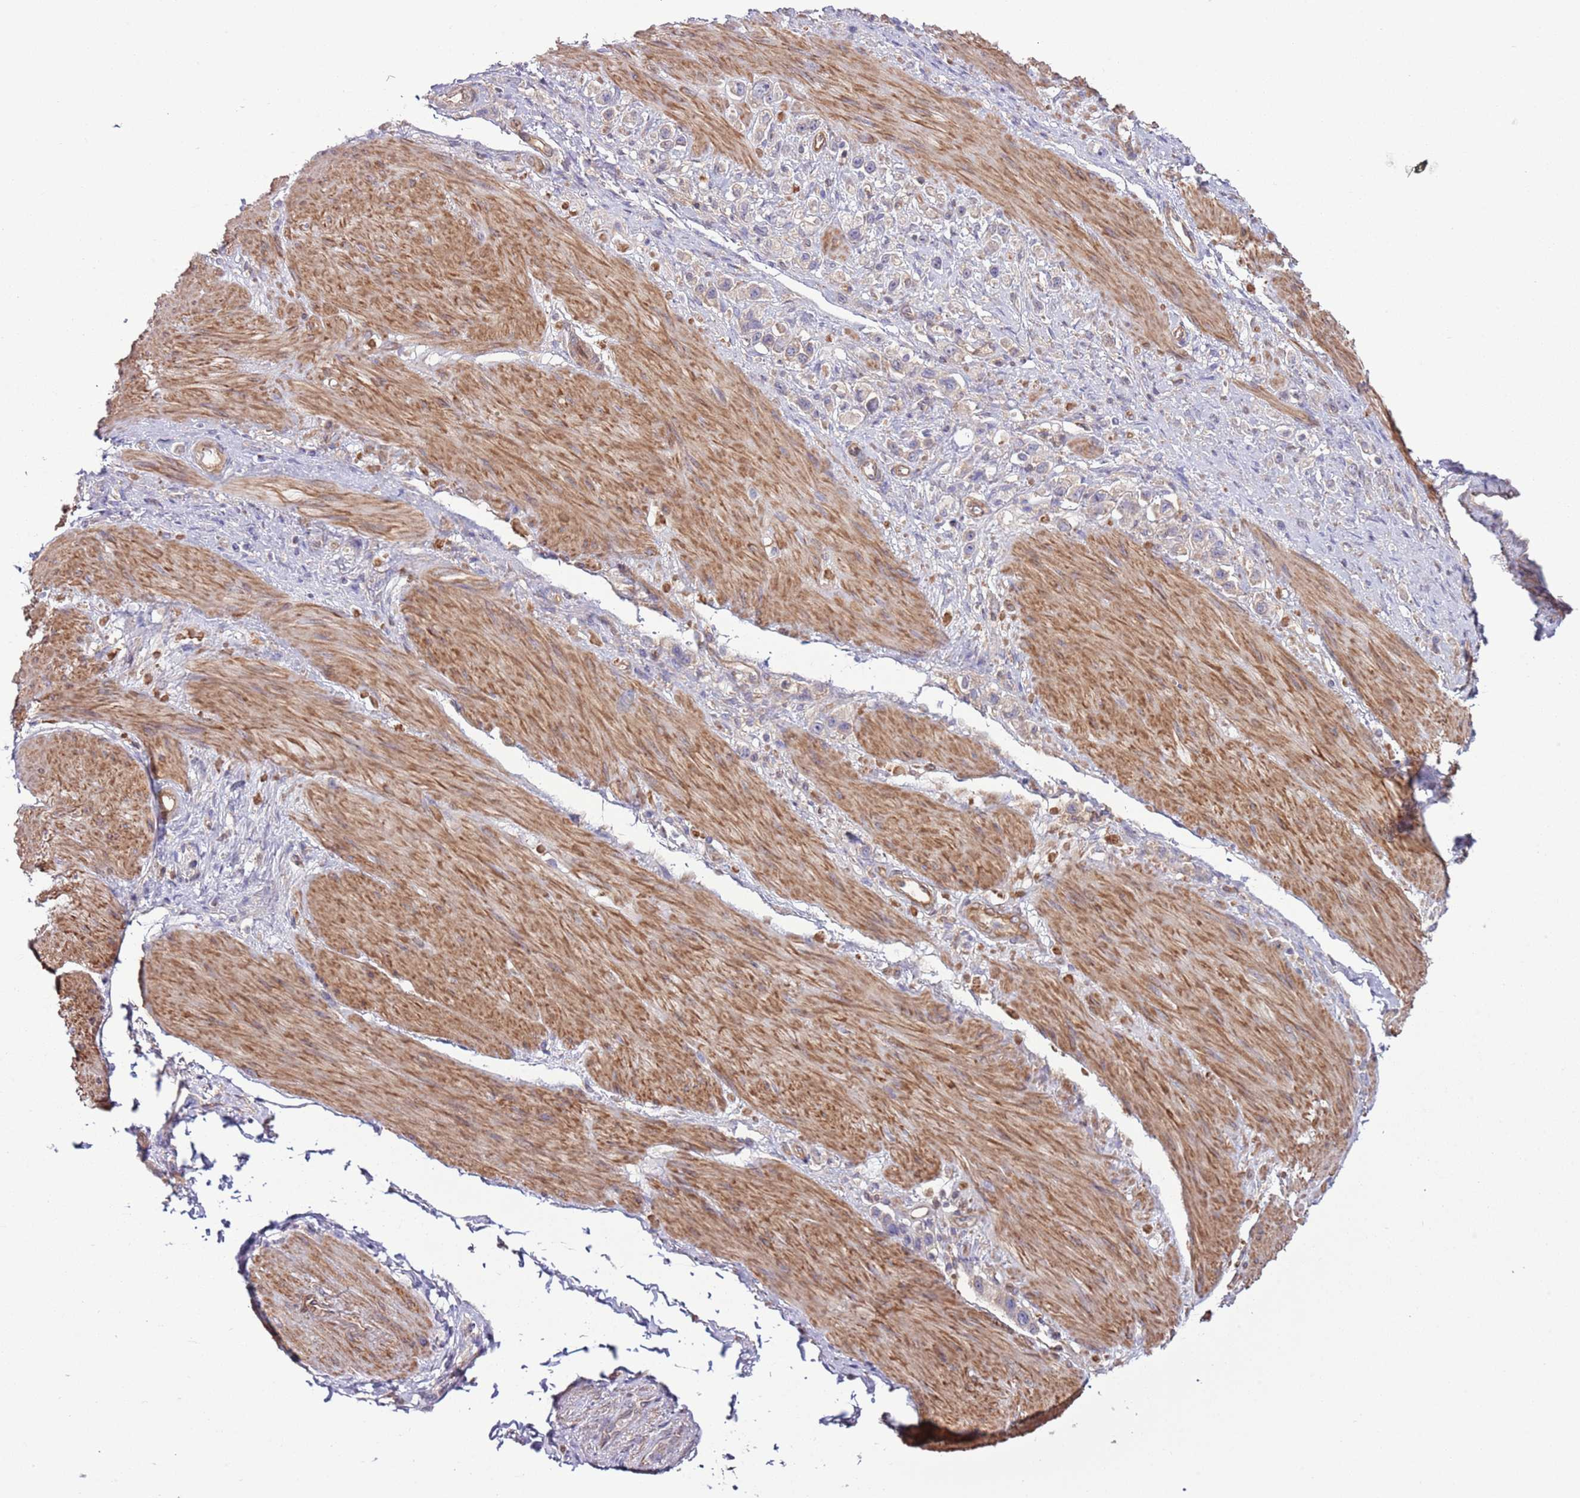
{"staining": {"intensity": "negative", "quantity": "none", "location": "none"}, "tissue": "stomach cancer", "cell_type": "Tumor cells", "image_type": "cancer", "snomed": [{"axis": "morphology", "description": "Adenocarcinoma, NOS"}, {"axis": "topography", "description": "Stomach"}], "caption": "Immunohistochemistry micrograph of human adenocarcinoma (stomach) stained for a protein (brown), which reveals no staining in tumor cells.", "gene": "LPIN2", "patient": {"sex": "female", "age": 65}}